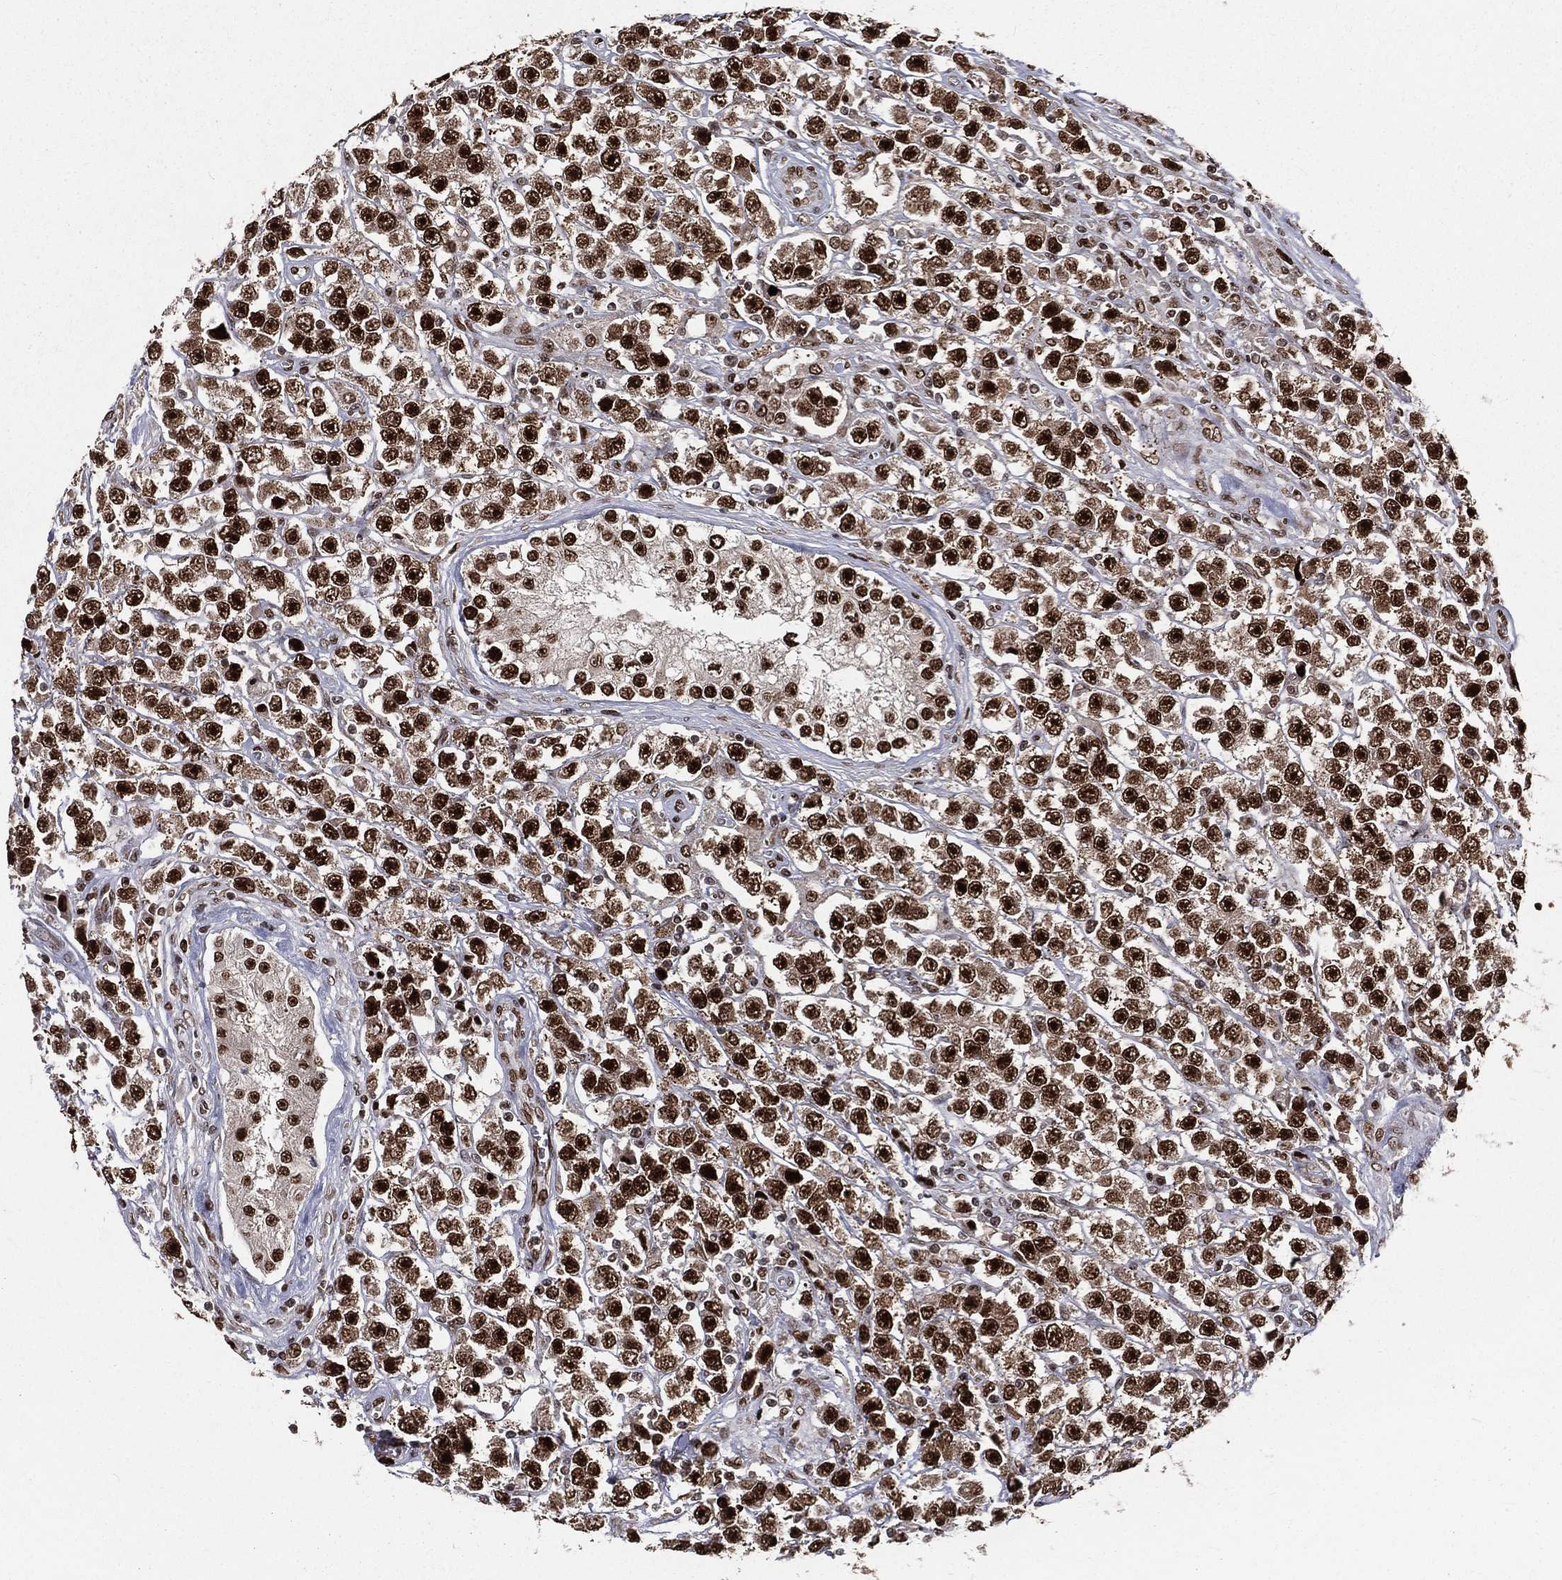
{"staining": {"intensity": "strong", "quantity": ">75%", "location": "nuclear"}, "tissue": "testis cancer", "cell_type": "Tumor cells", "image_type": "cancer", "snomed": [{"axis": "morphology", "description": "Seminoma, NOS"}, {"axis": "topography", "description": "Testis"}], "caption": "IHC micrograph of neoplastic tissue: human testis cancer stained using immunohistochemistry demonstrates high levels of strong protein expression localized specifically in the nuclear of tumor cells, appearing as a nuclear brown color.", "gene": "POLB", "patient": {"sex": "male", "age": 45}}